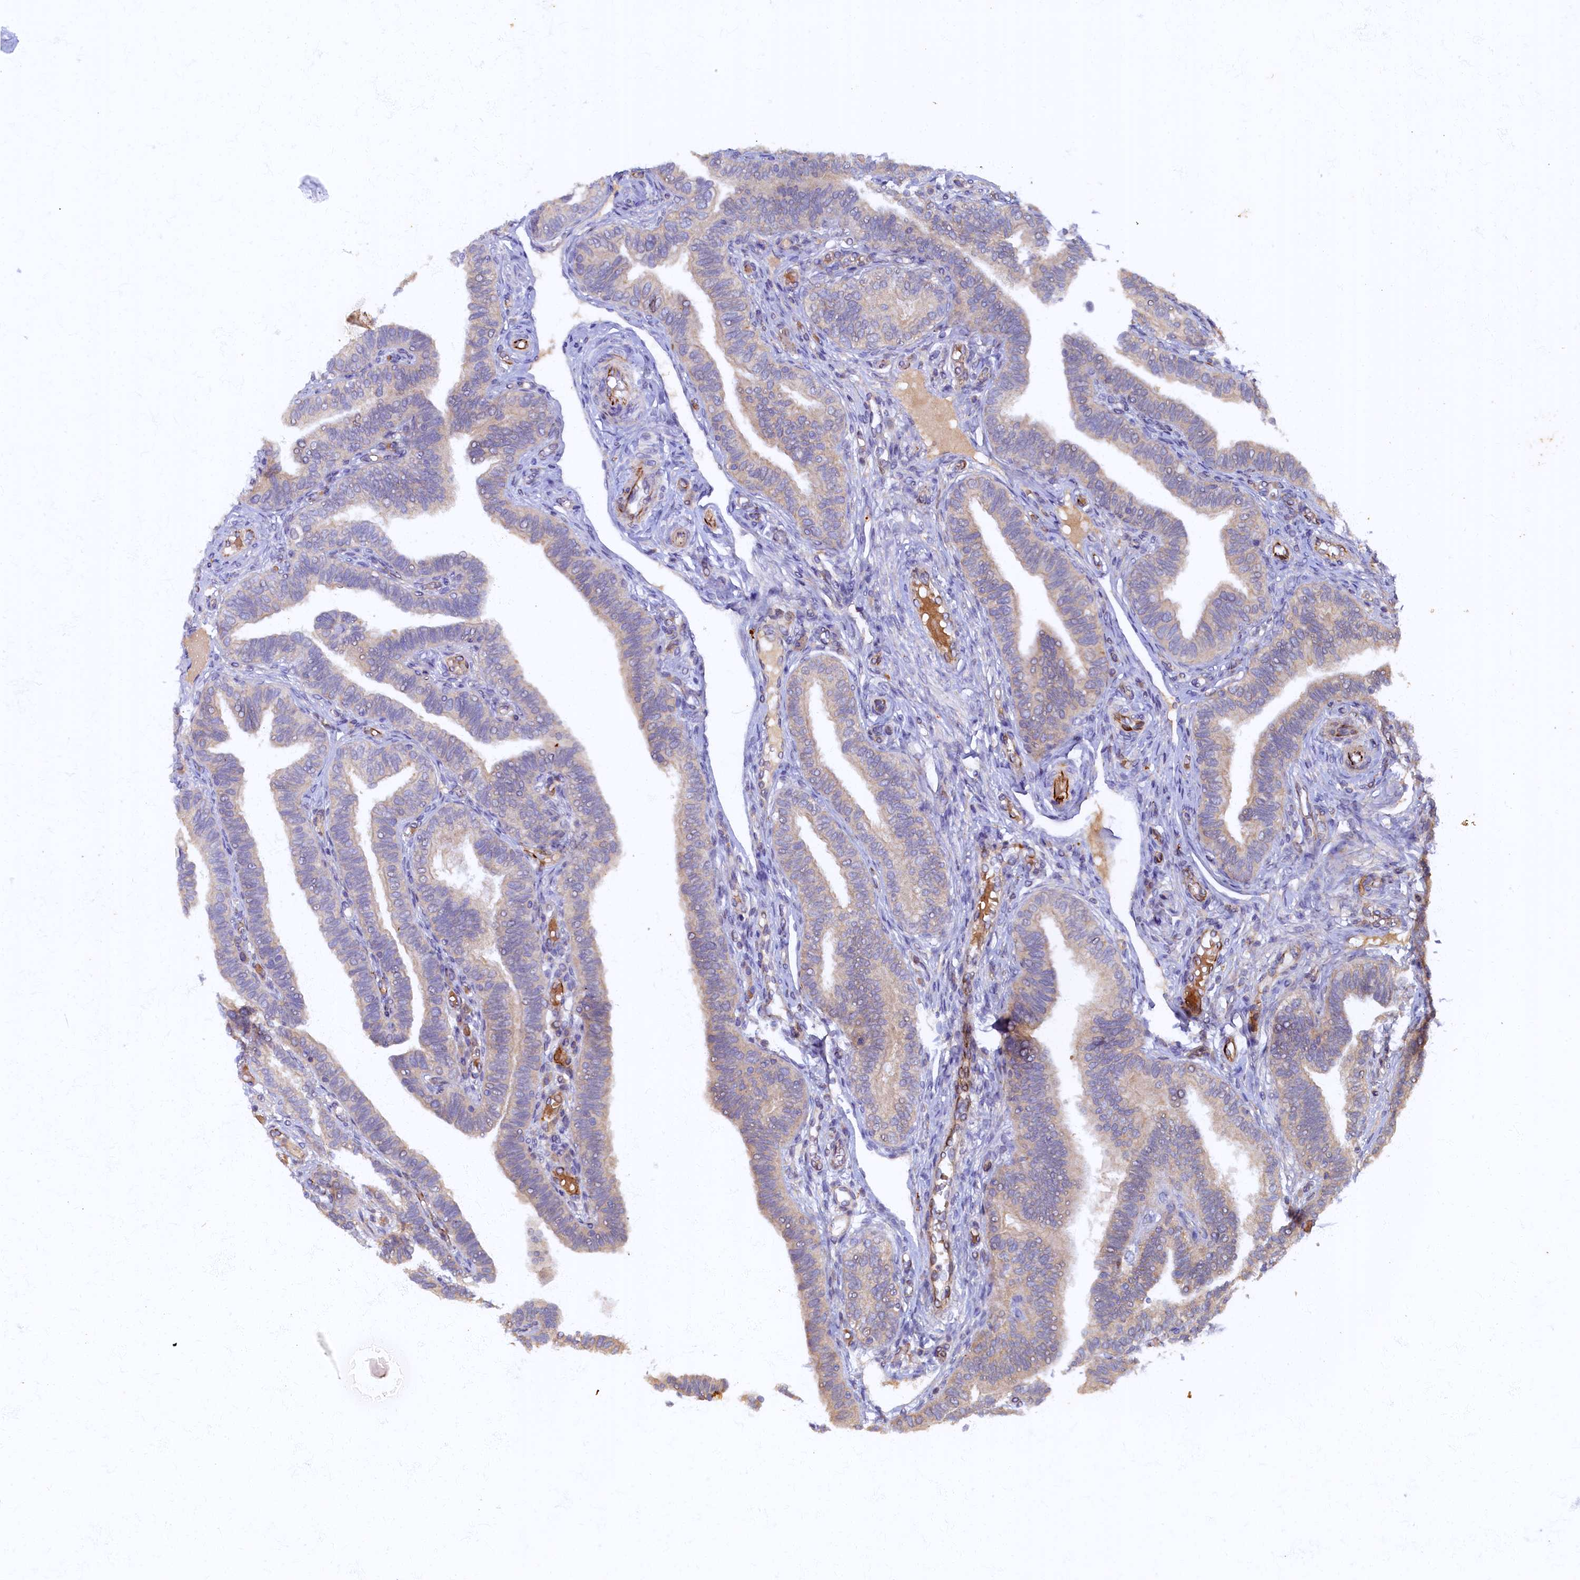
{"staining": {"intensity": "weak", "quantity": "25%-75%", "location": "cytoplasmic/membranous"}, "tissue": "fallopian tube", "cell_type": "Glandular cells", "image_type": "normal", "snomed": [{"axis": "morphology", "description": "Normal tissue, NOS"}, {"axis": "topography", "description": "Fallopian tube"}], "caption": "The histopathology image shows staining of normal fallopian tube, revealing weak cytoplasmic/membranous protein positivity (brown color) within glandular cells.", "gene": "ARL11", "patient": {"sex": "female", "age": 39}}